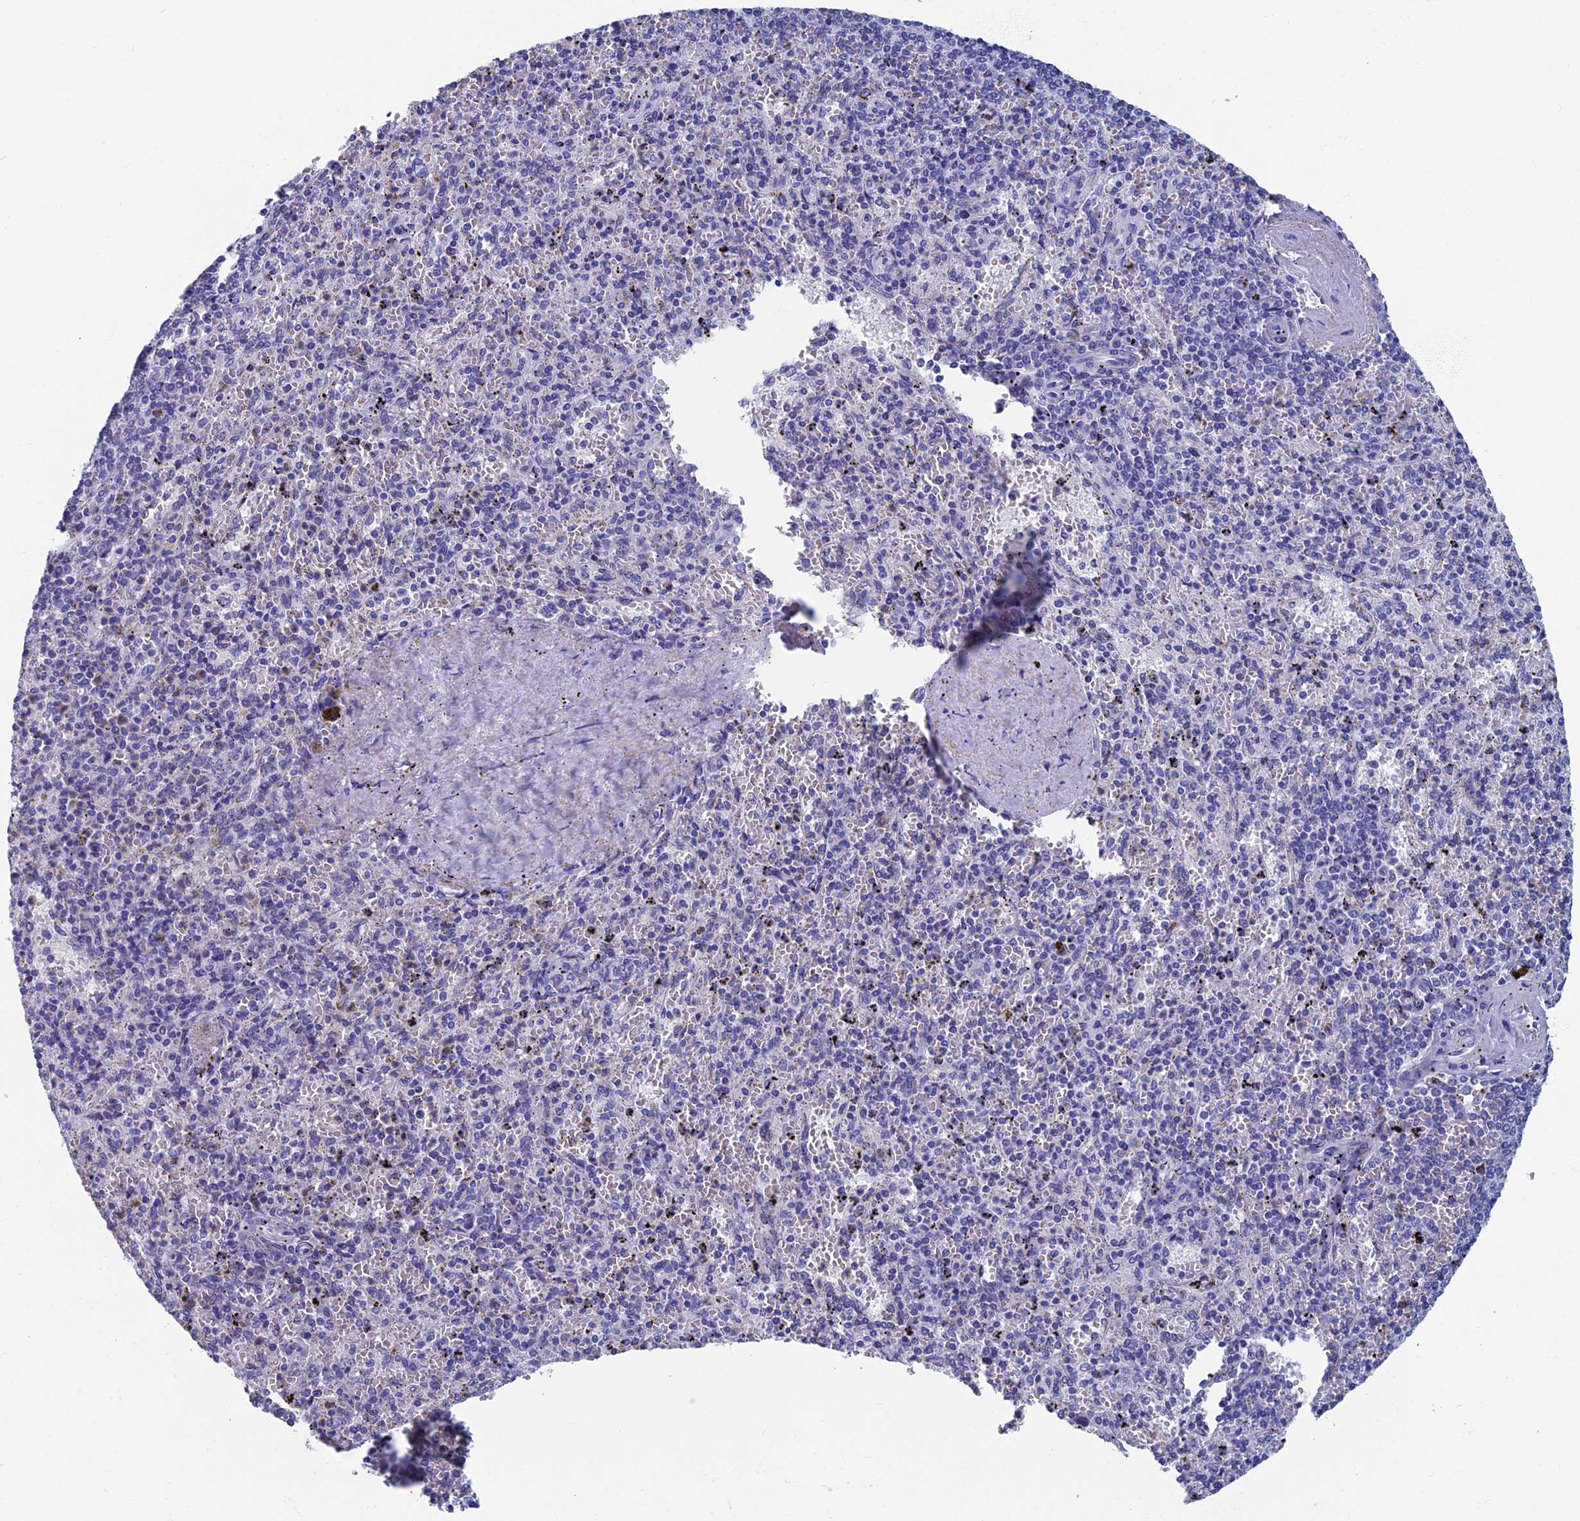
{"staining": {"intensity": "negative", "quantity": "none", "location": "none"}, "tissue": "spleen", "cell_type": "Cells in red pulp", "image_type": "normal", "snomed": [{"axis": "morphology", "description": "Normal tissue, NOS"}, {"axis": "topography", "description": "Spleen"}], "caption": "The immunohistochemistry histopathology image has no significant positivity in cells in red pulp of spleen. (Immunohistochemistry (ihc), brightfield microscopy, high magnification).", "gene": "OAT", "patient": {"sex": "male", "age": 82}}